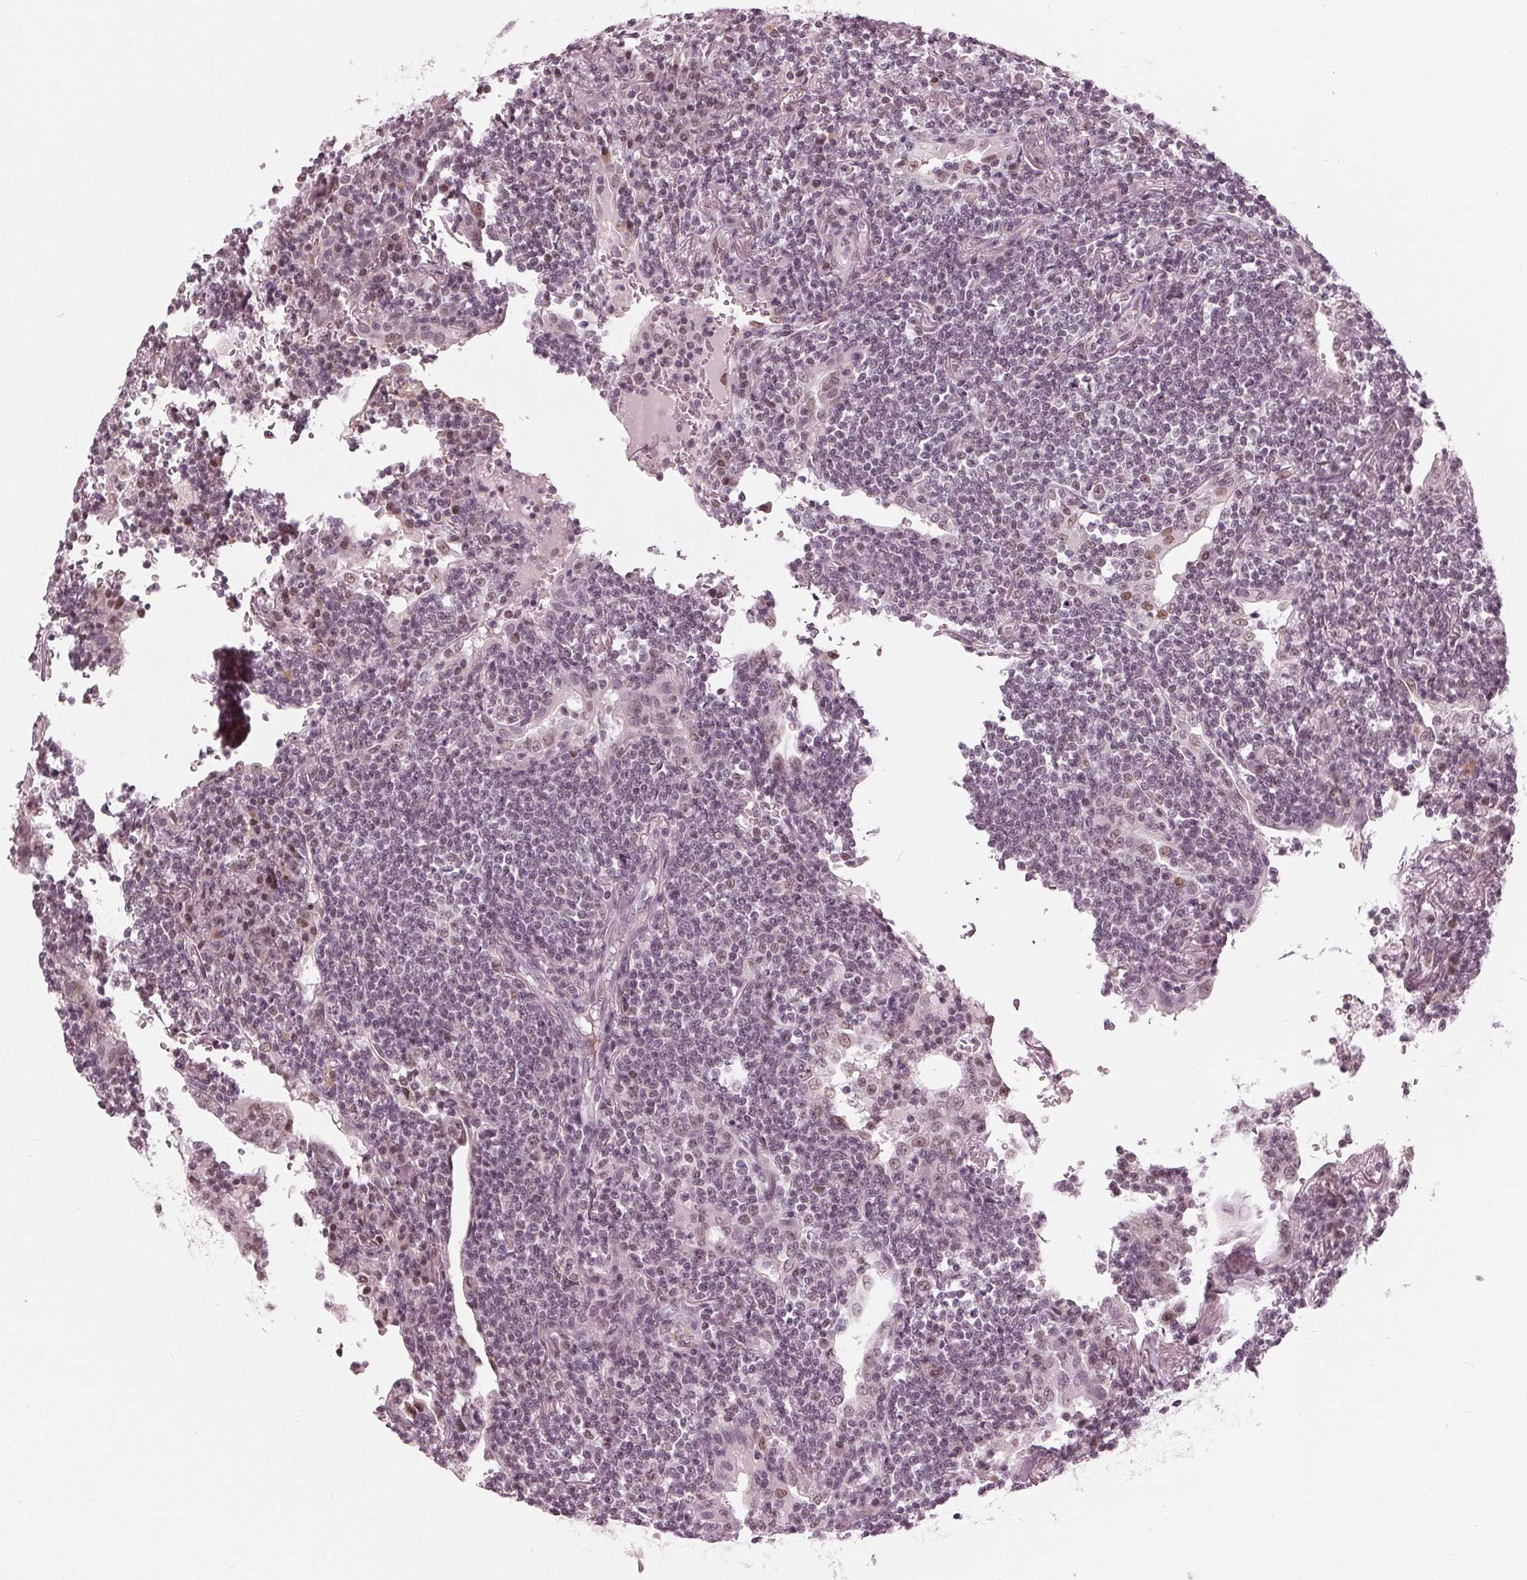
{"staining": {"intensity": "negative", "quantity": "none", "location": "none"}, "tissue": "lymphoma", "cell_type": "Tumor cells", "image_type": "cancer", "snomed": [{"axis": "morphology", "description": "Malignant lymphoma, non-Hodgkin's type, Low grade"}, {"axis": "topography", "description": "Lung"}], "caption": "Micrograph shows no significant protein staining in tumor cells of lymphoma.", "gene": "DNMT3L", "patient": {"sex": "female", "age": 71}}